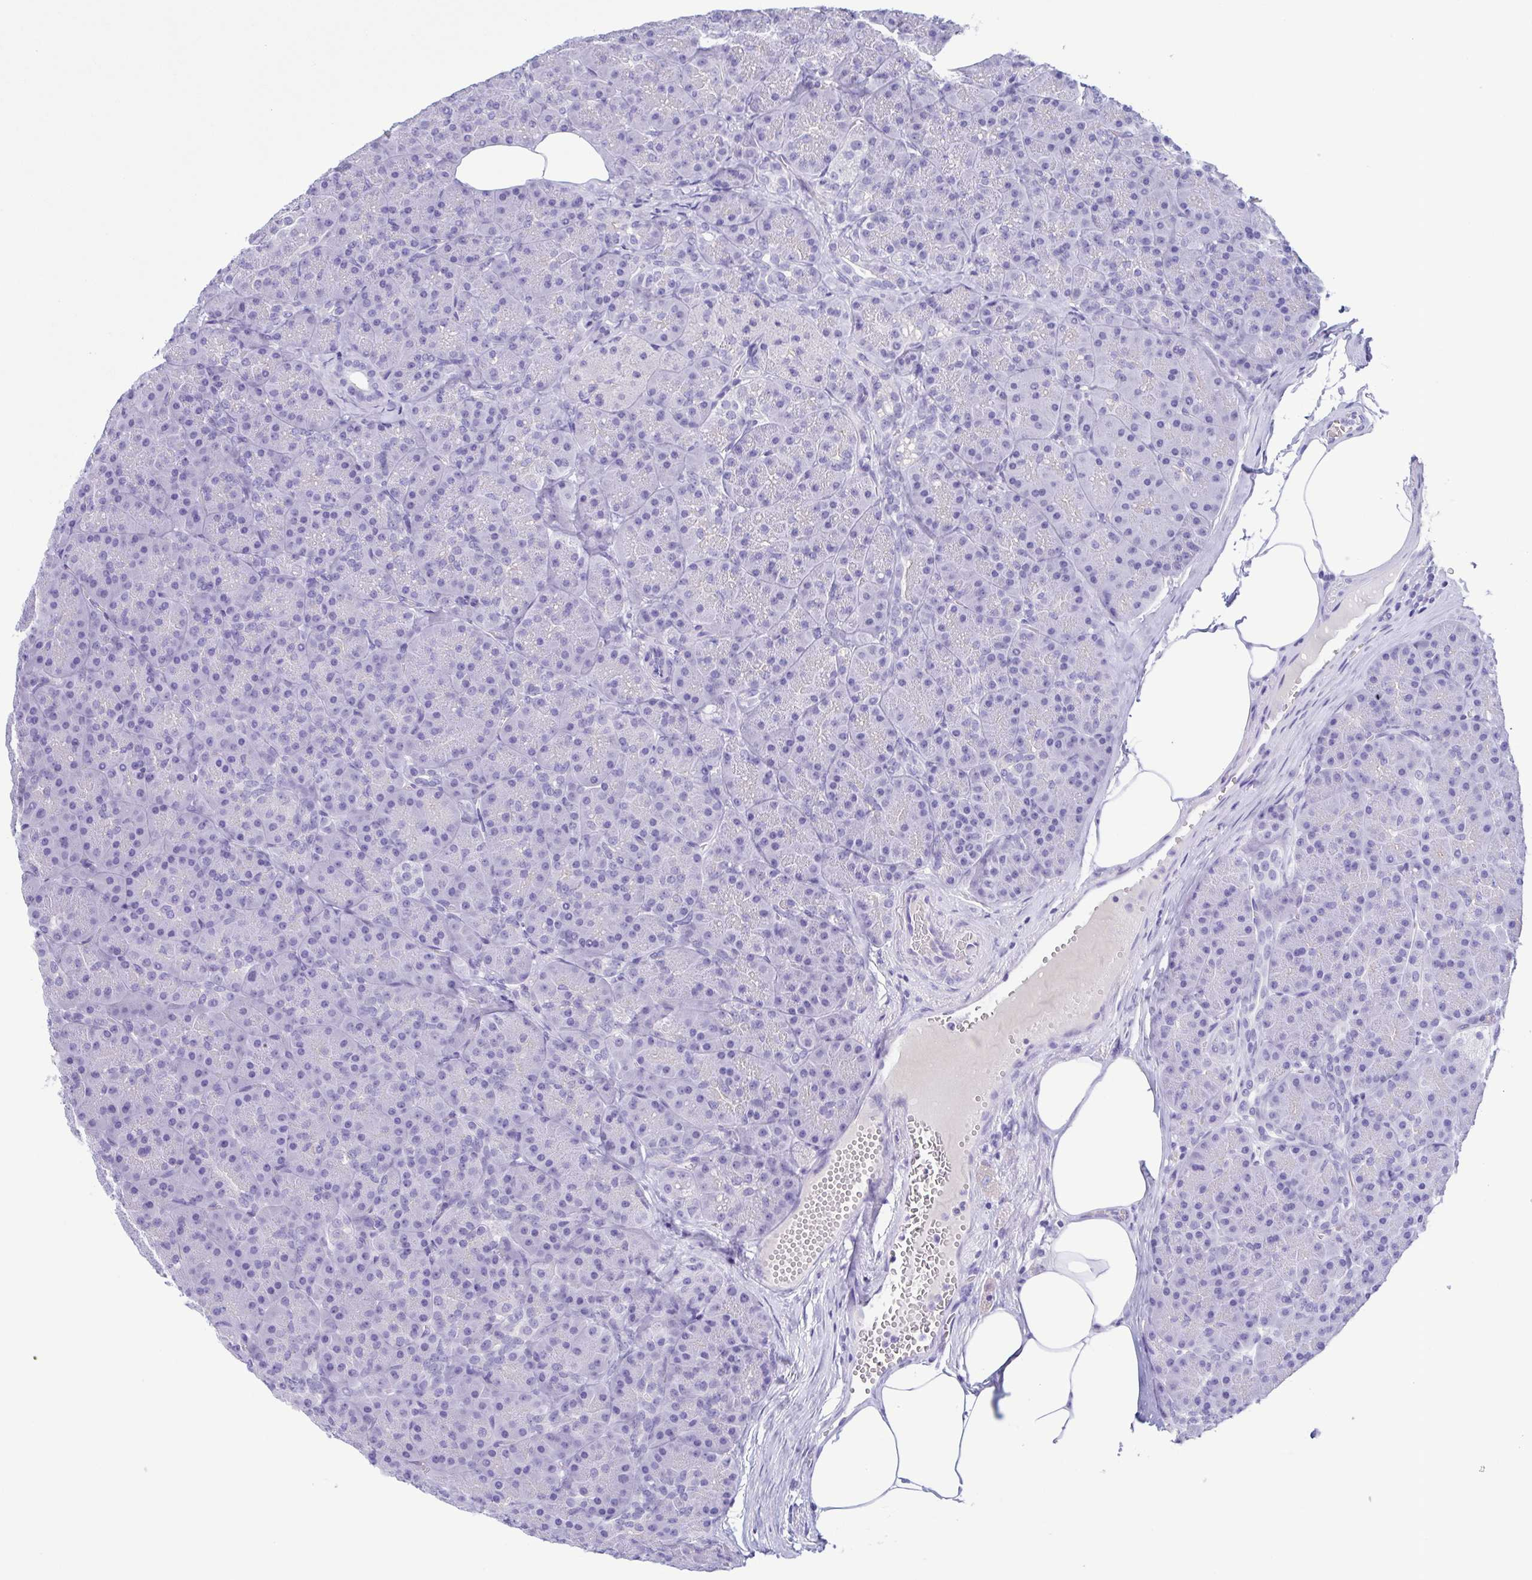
{"staining": {"intensity": "negative", "quantity": "none", "location": "none"}, "tissue": "pancreas", "cell_type": "Exocrine glandular cells", "image_type": "normal", "snomed": [{"axis": "morphology", "description": "Normal tissue, NOS"}, {"axis": "topography", "description": "Pancreas"}], "caption": "DAB immunohistochemical staining of normal human pancreas exhibits no significant positivity in exocrine glandular cells. The staining was performed using DAB (3,3'-diaminobenzidine) to visualize the protein expression in brown, while the nuclei were stained in blue with hematoxylin (Magnification: 20x).", "gene": "TSPY10", "patient": {"sex": "male", "age": 57}}